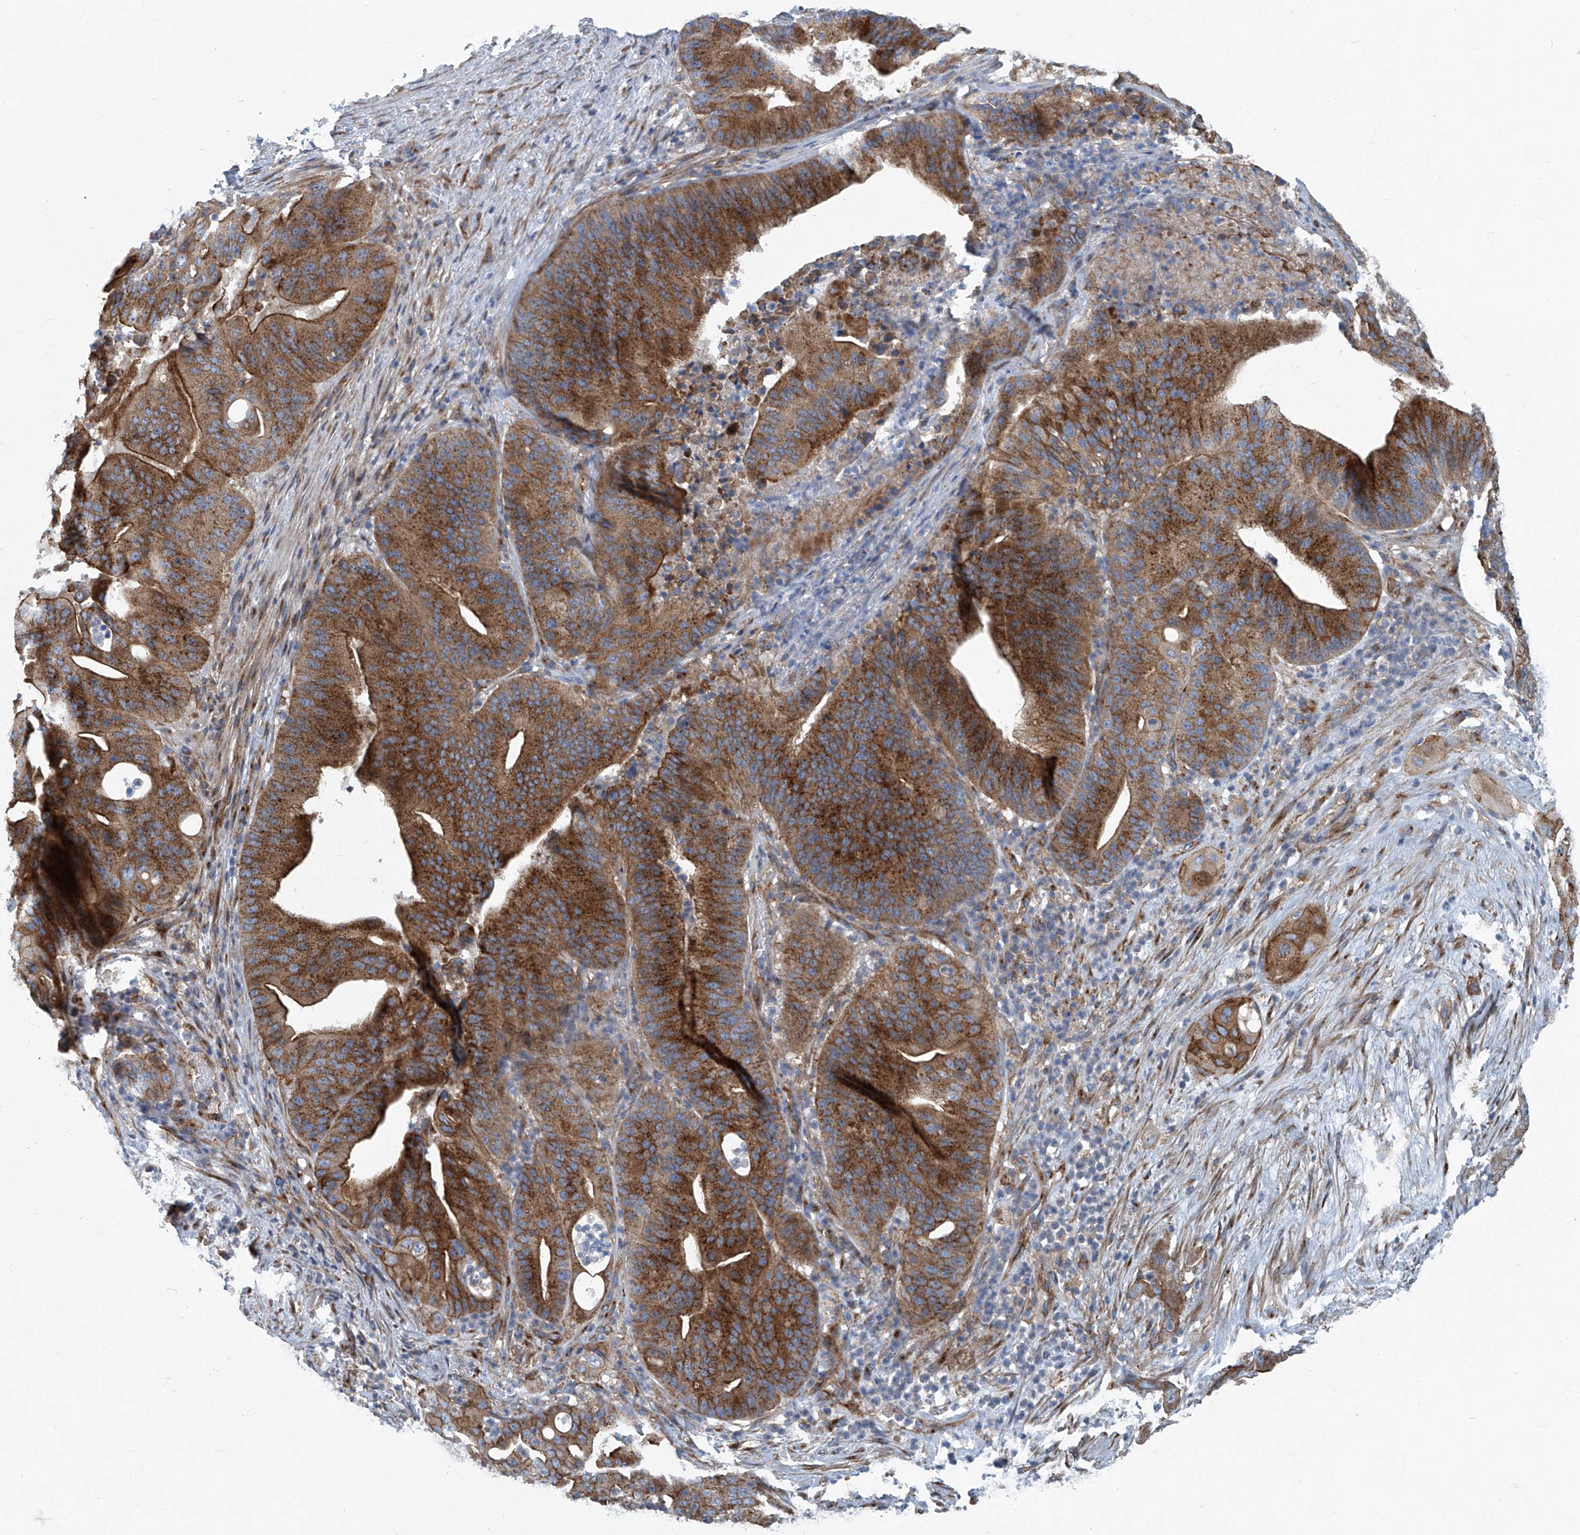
{"staining": {"intensity": "strong", "quantity": ">75%", "location": "cytoplasmic/membranous"}, "tissue": "pancreatic cancer", "cell_type": "Tumor cells", "image_type": "cancer", "snomed": [{"axis": "morphology", "description": "Adenocarcinoma, NOS"}, {"axis": "topography", "description": "Pancreas"}], "caption": "Immunohistochemical staining of human pancreatic adenocarcinoma reveals high levels of strong cytoplasmic/membranous protein positivity in about >75% of tumor cells.", "gene": "PIGH", "patient": {"sex": "female", "age": 77}}